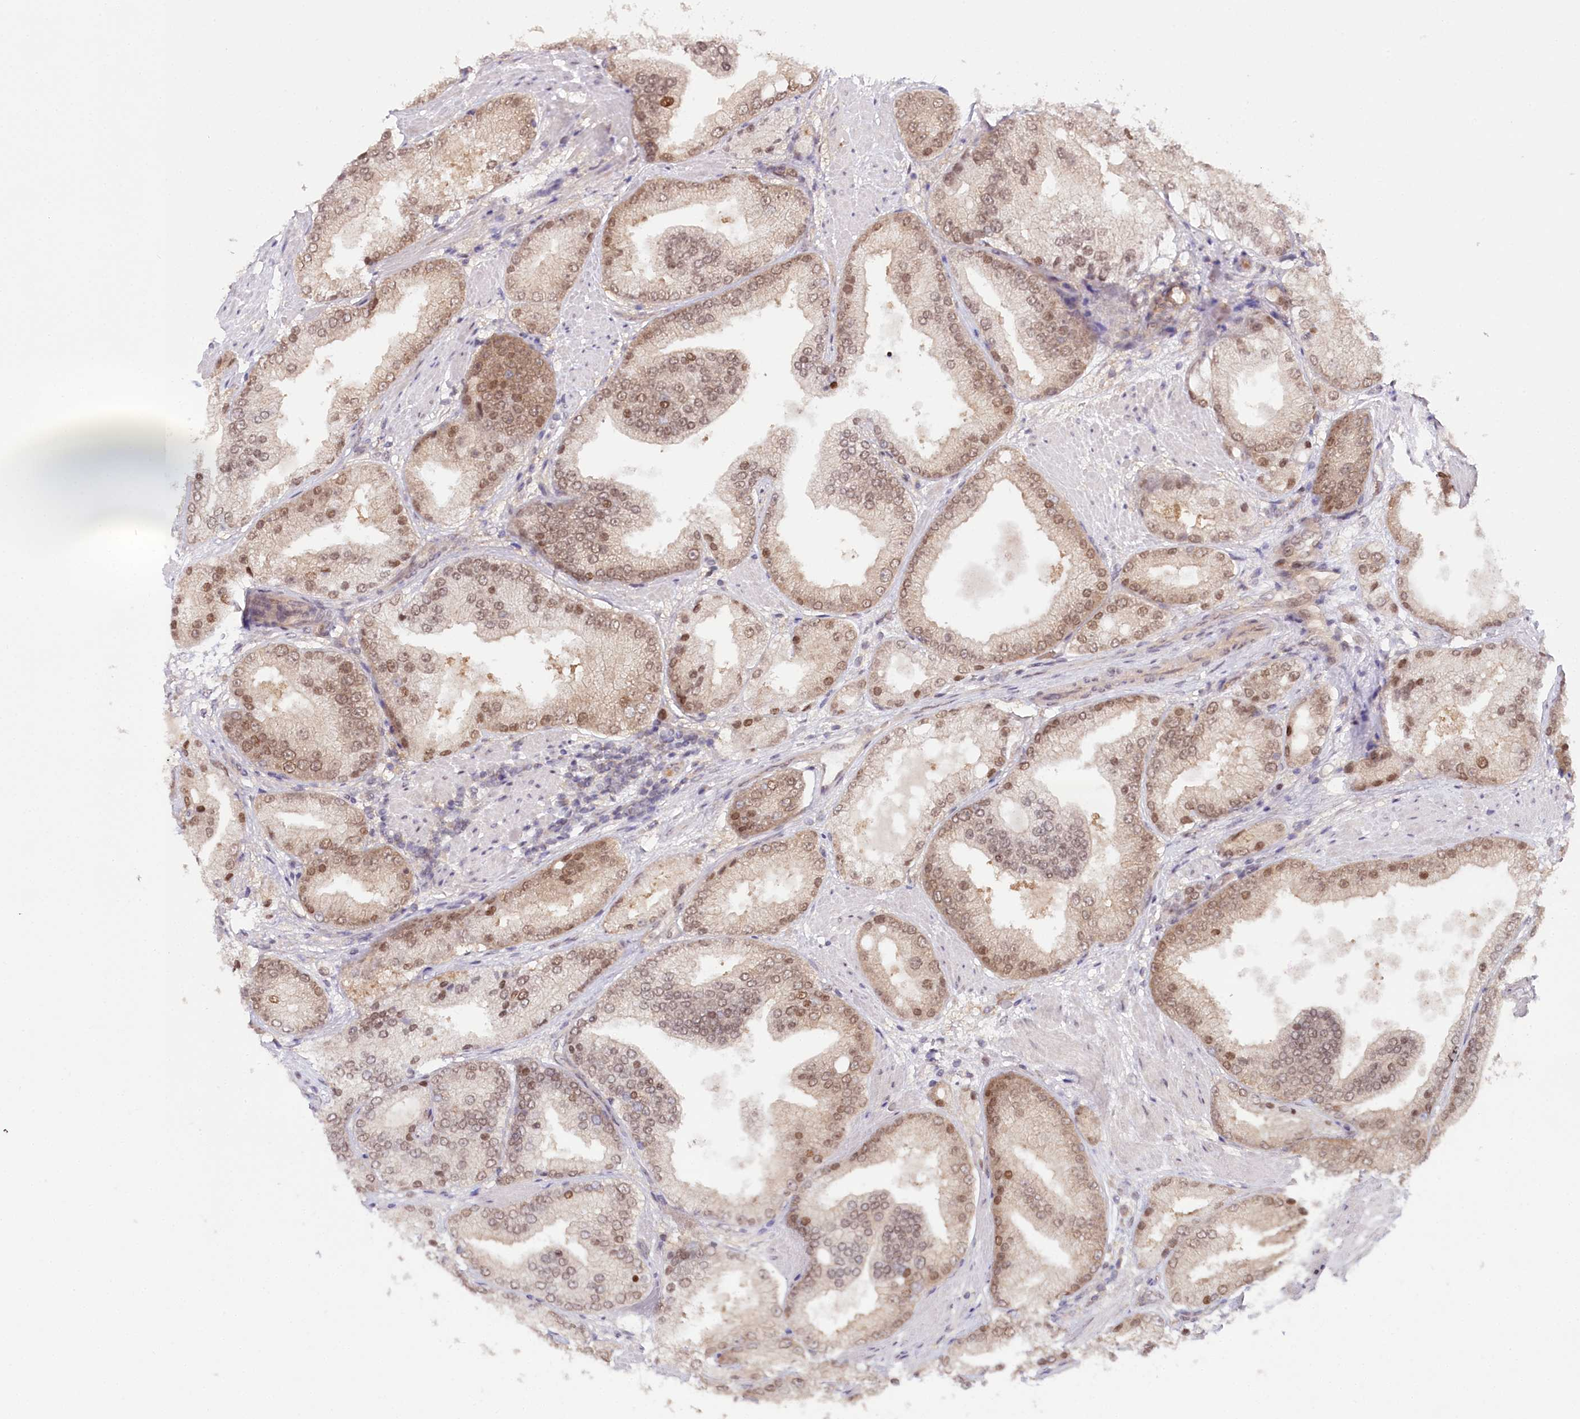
{"staining": {"intensity": "moderate", "quantity": ">75%", "location": "nuclear"}, "tissue": "prostate cancer", "cell_type": "Tumor cells", "image_type": "cancer", "snomed": [{"axis": "morphology", "description": "Adenocarcinoma, Low grade"}, {"axis": "topography", "description": "Prostate"}], "caption": "About >75% of tumor cells in prostate cancer (adenocarcinoma (low-grade)) demonstrate moderate nuclear protein staining as visualized by brown immunohistochemical staining.", "gene": "CCDC65", "patient": {"sex": "male", "age": 67}}